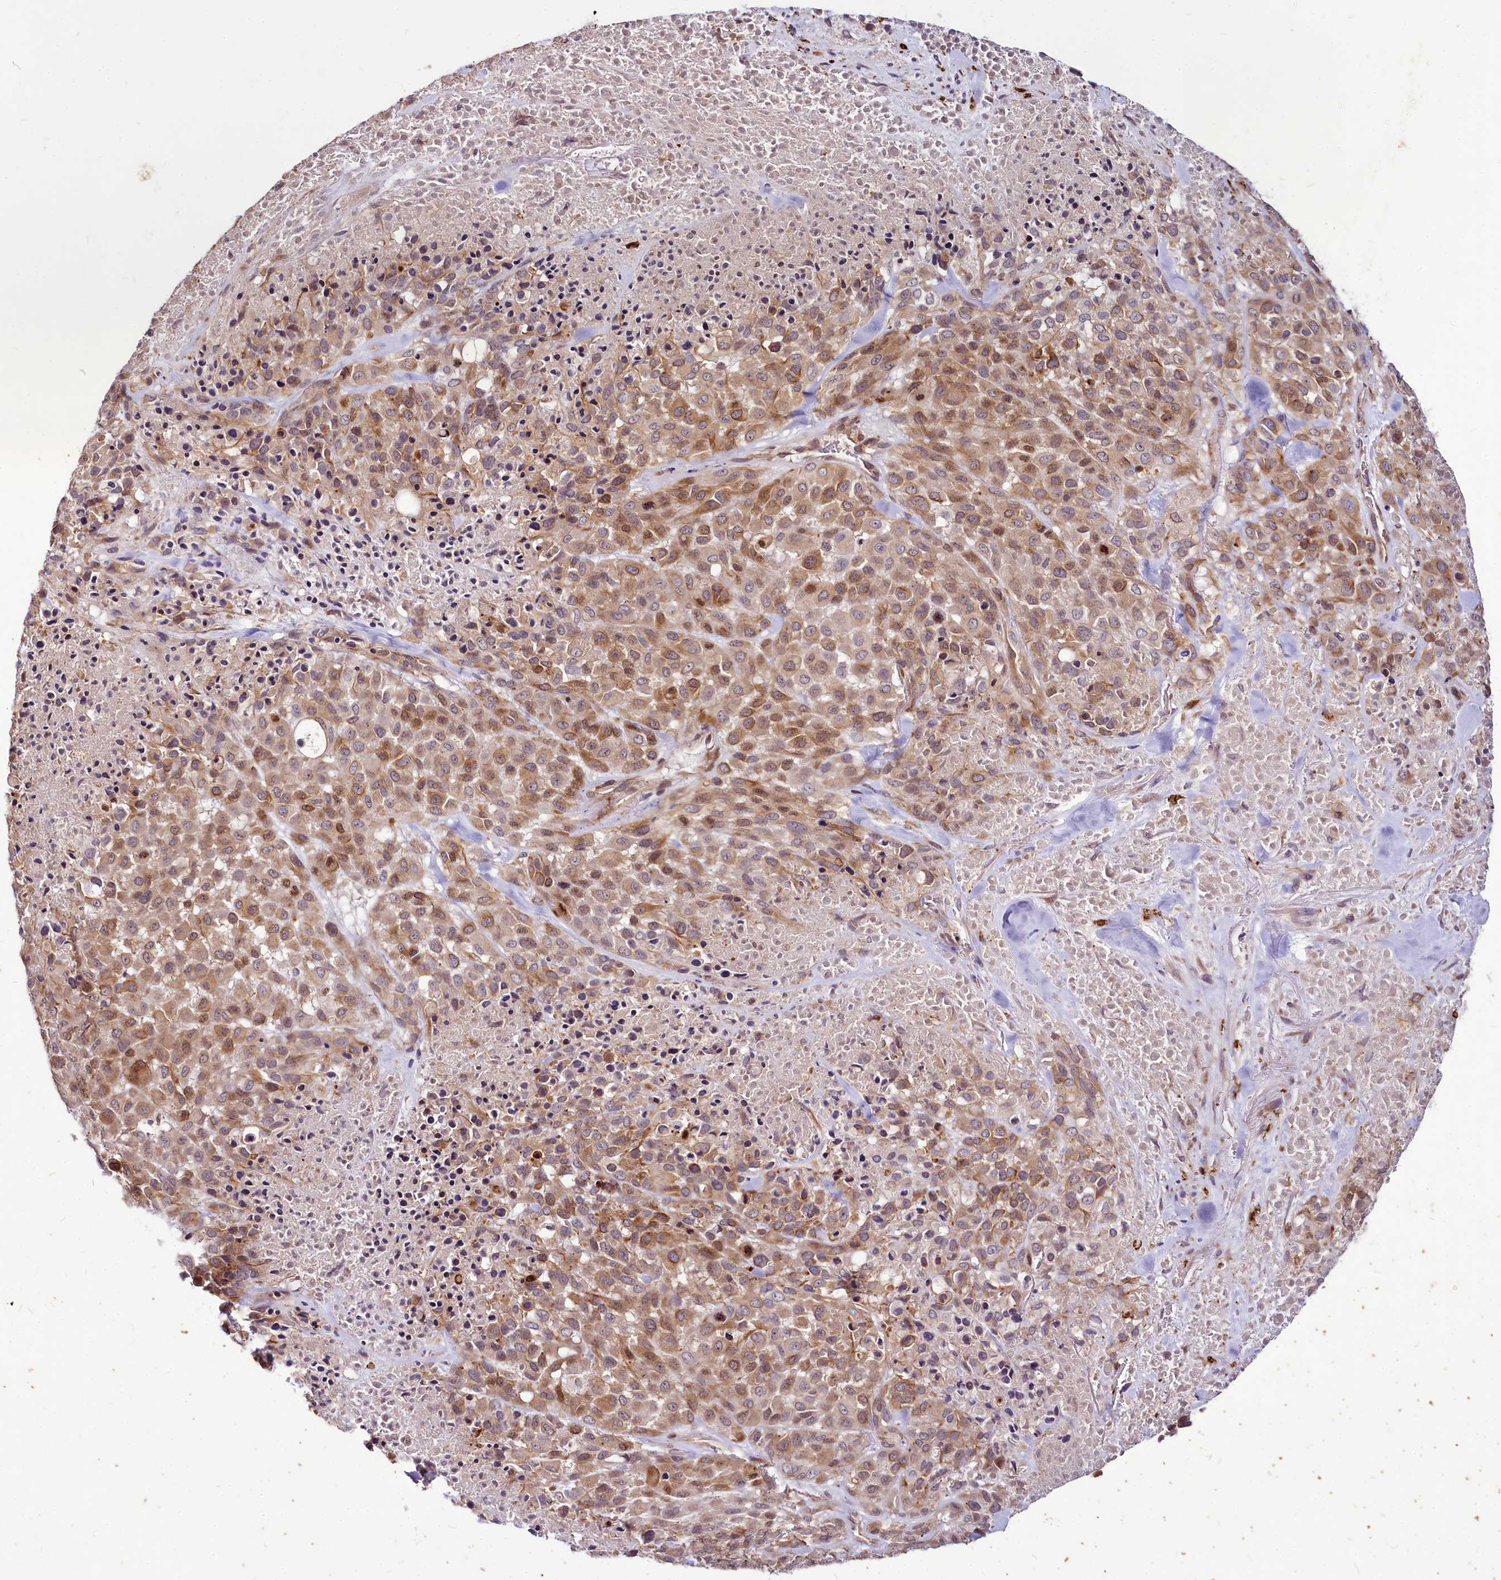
{"staining": {"intensity": "weak", "quantity": ">75%", "location": "cytoplasmic/membranous"}, "tissue": "melanoma", "cell_type": "Tumor cells", "image_type": "cancer", "snomed": [{"axis": "morphology", "description": "Malignant melanoma, Metastatic site"}, {"axis": "topography", "description": "Skin"}], "caption": "A histopathology image of human malignant melanoma (metastatic site) stained for a protein displays weak cytoplasmic/membranous brown staining in tumor cells. (brown staining indicates protein expression, while blue staining denotes nuclei).", "gene": "C11orf86", "patient": {"sex": "female", "age": 81}}